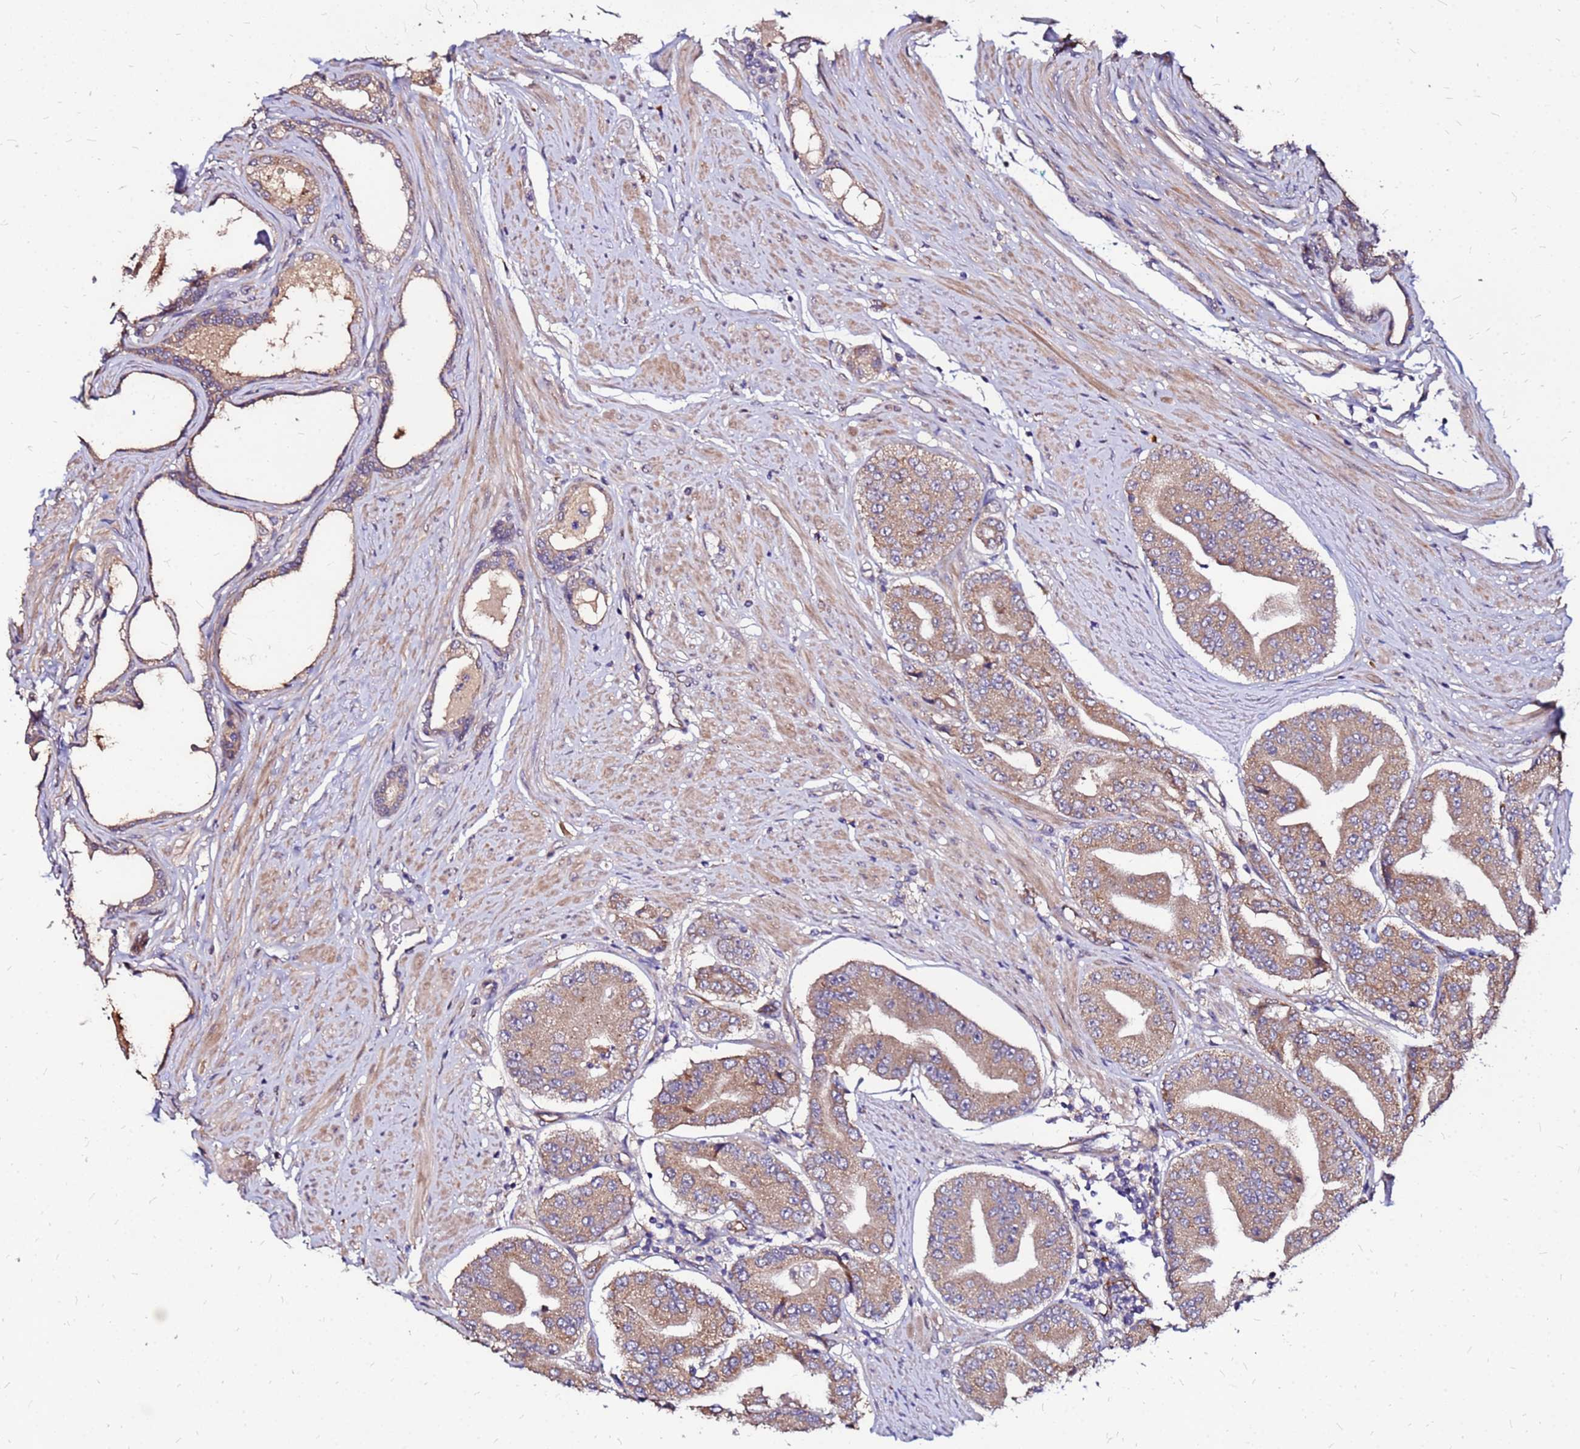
{"staining": {"intensity": "moderate", "quantity": ">75%", "location": "cytoplasmic/membranous"}, "tissue": "prostate cancer", "cell_type": "Tumor cells", "image_type": "cancer", "snomed": [{"axis": "morphology", "description": "Adenocarcinoma, High grade"}, {"axis": "topography", "description": "Prostate"}], "caption": "High-magnification brightfield microscopy of prostate high-grade adenocarcinoma stained with DAB (brown) and counterstained with hematoxylin (blue). tumor cells exhibit moderate cytoplasmic/membranous positivity is seen in about>75% of cells.", "gene": "ARHGEF5", "patient": {"sex": "male", "age": 63}}